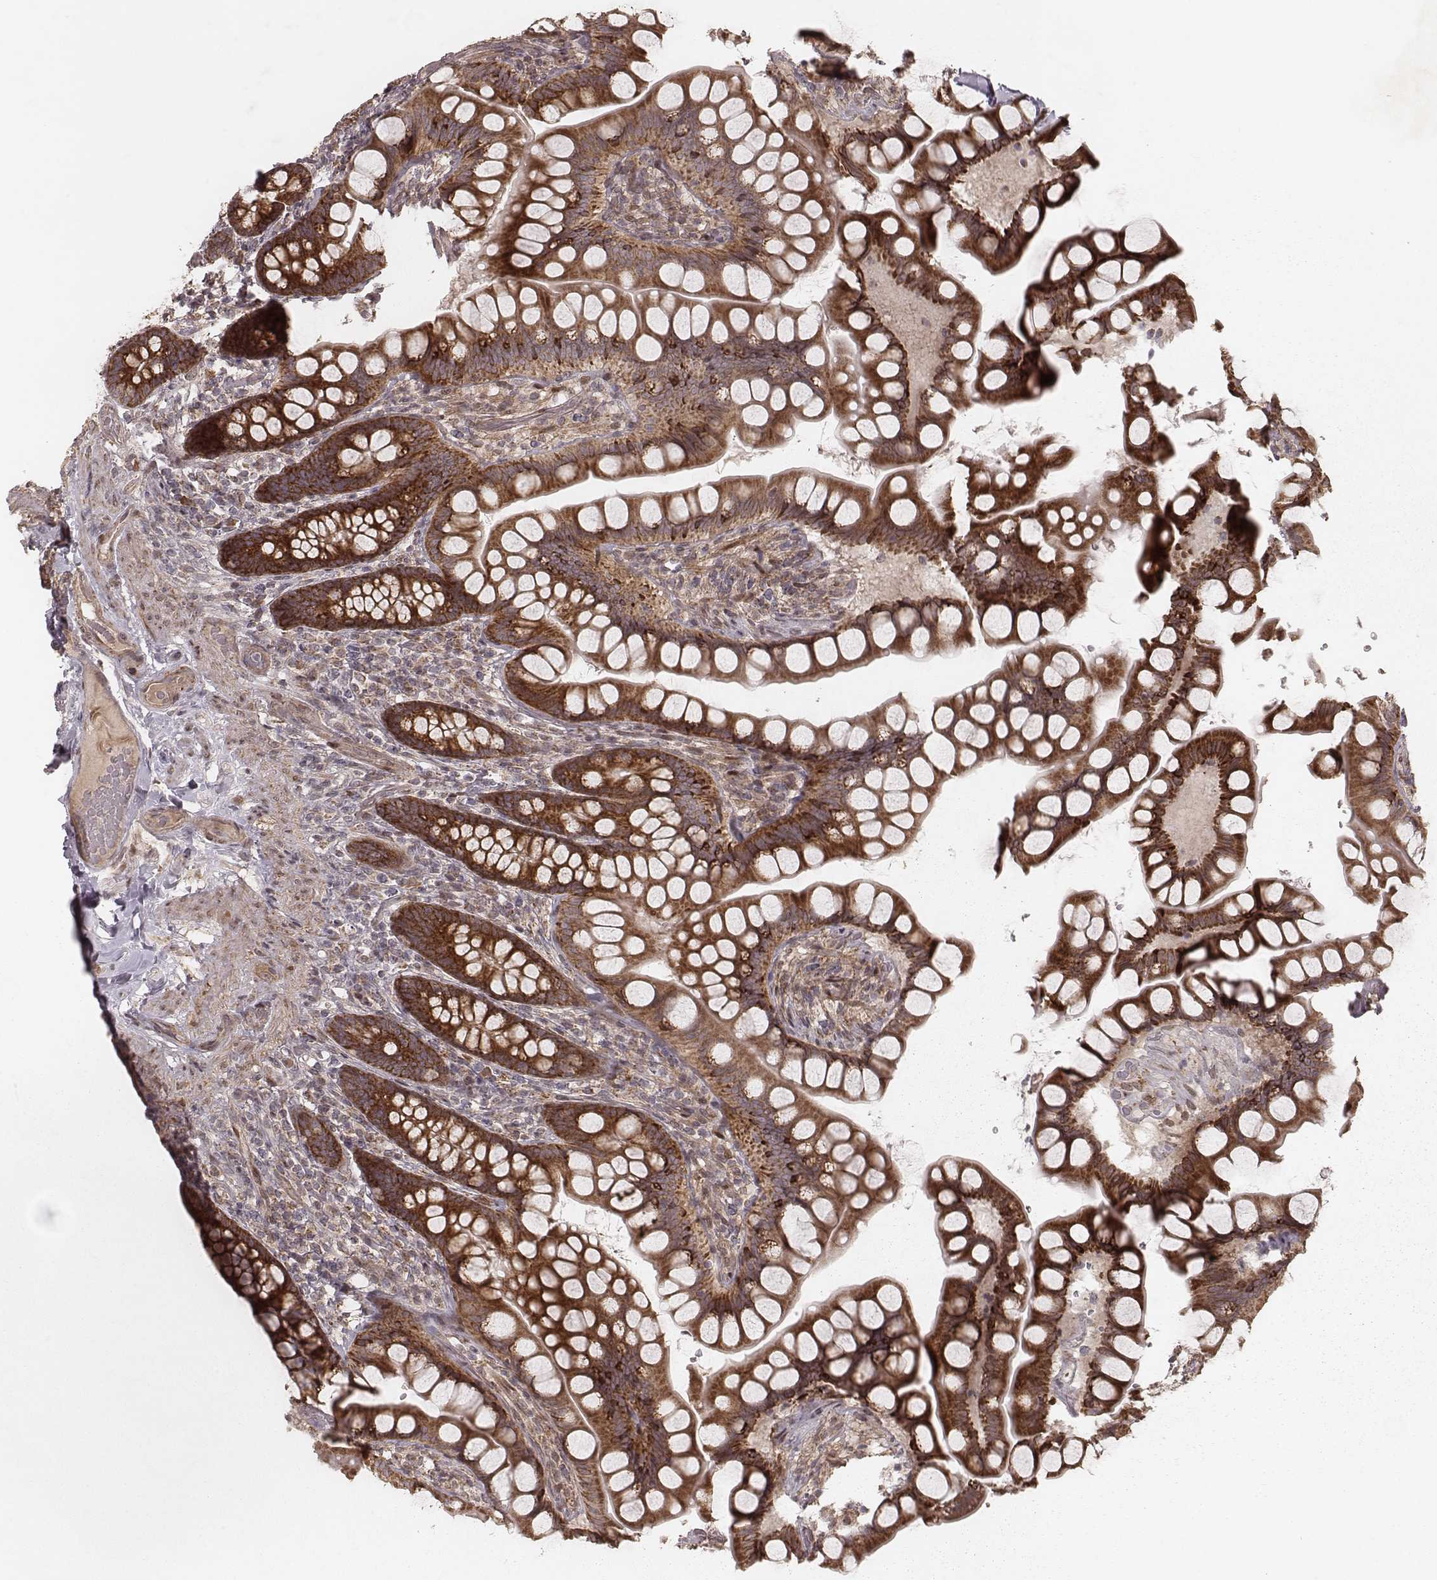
{"staining": {"intensity": "strong", "quantity": ">75%", "location": "cytoplasmic/membranous"}, "tissue": "small intestine", "cell_type": "Glandular cells", "image_type": "normal", "snomed": [{"axis": "morphology", "description": "Normal tissue, NOS"}, {"axis": "topography", "description": "Small intestine"}], "caption": "Protein staining of normal small intestine demonstrates strong cytoplasmic/membranous positivity in approximately >75% of glandular cells.", "gene": "NDUFA7", "patient": {"sex": "male", "age": 70}}